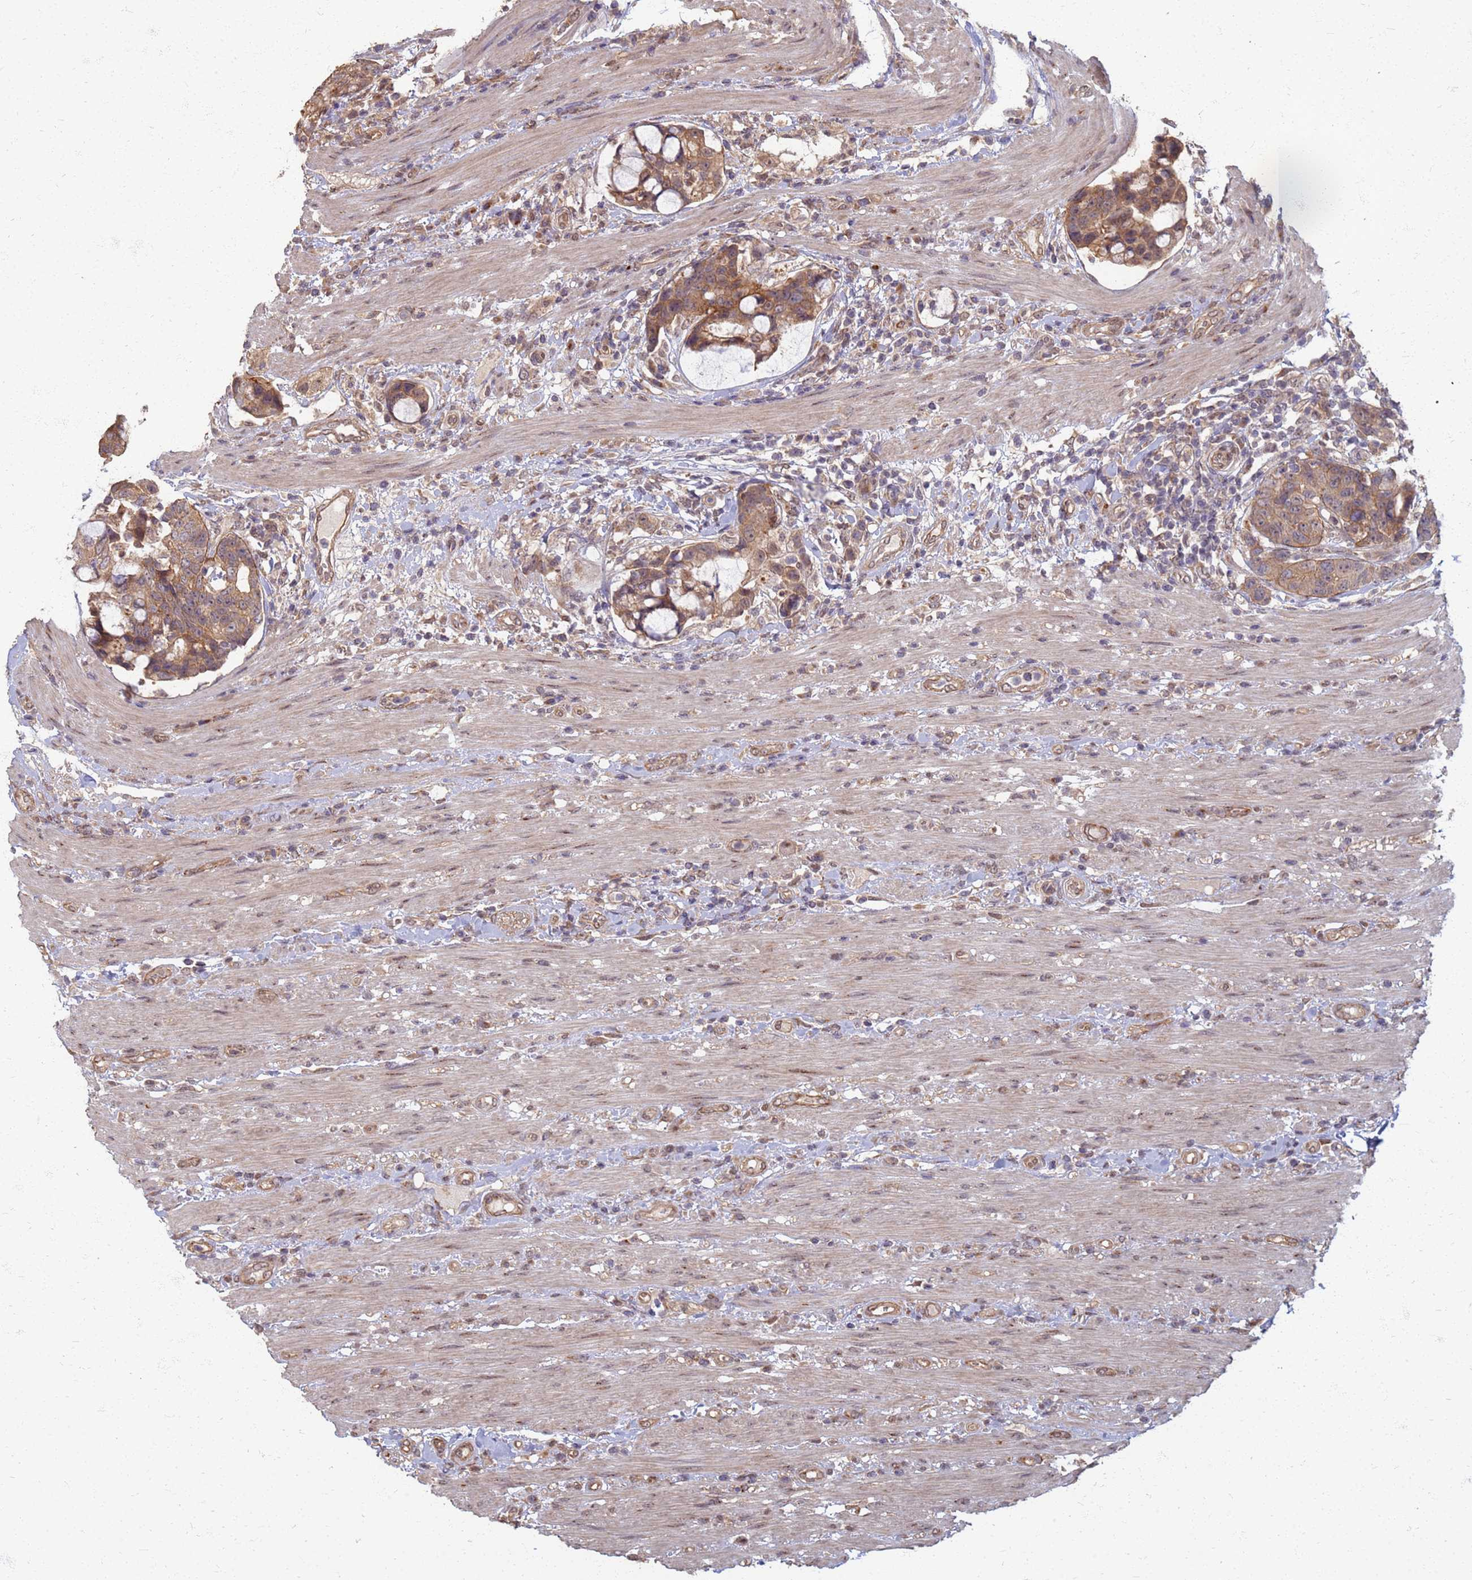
{"staining": {"intensity": "moderate", "quantity": ">75%", "location": "cytoplasmic/membranous"}, "tissue": "colorectal cancer", "cell_type": "Tumor cells", "image_type": "cancer", "snomed": [{"axis": "morphology", "description": "Adenocarcinoma, NOS"}, {"axis": "topography", "description": "Colon"}], "caption": "The photomicrograph displays staining of colorectal cancer (adenocarcinoma), revealing moderate cytoplasmic/membranous protein positivity (brown color) within tumor cells.", "gene": "ITGB4", "patient": {"sex": "female", "age": 82}}